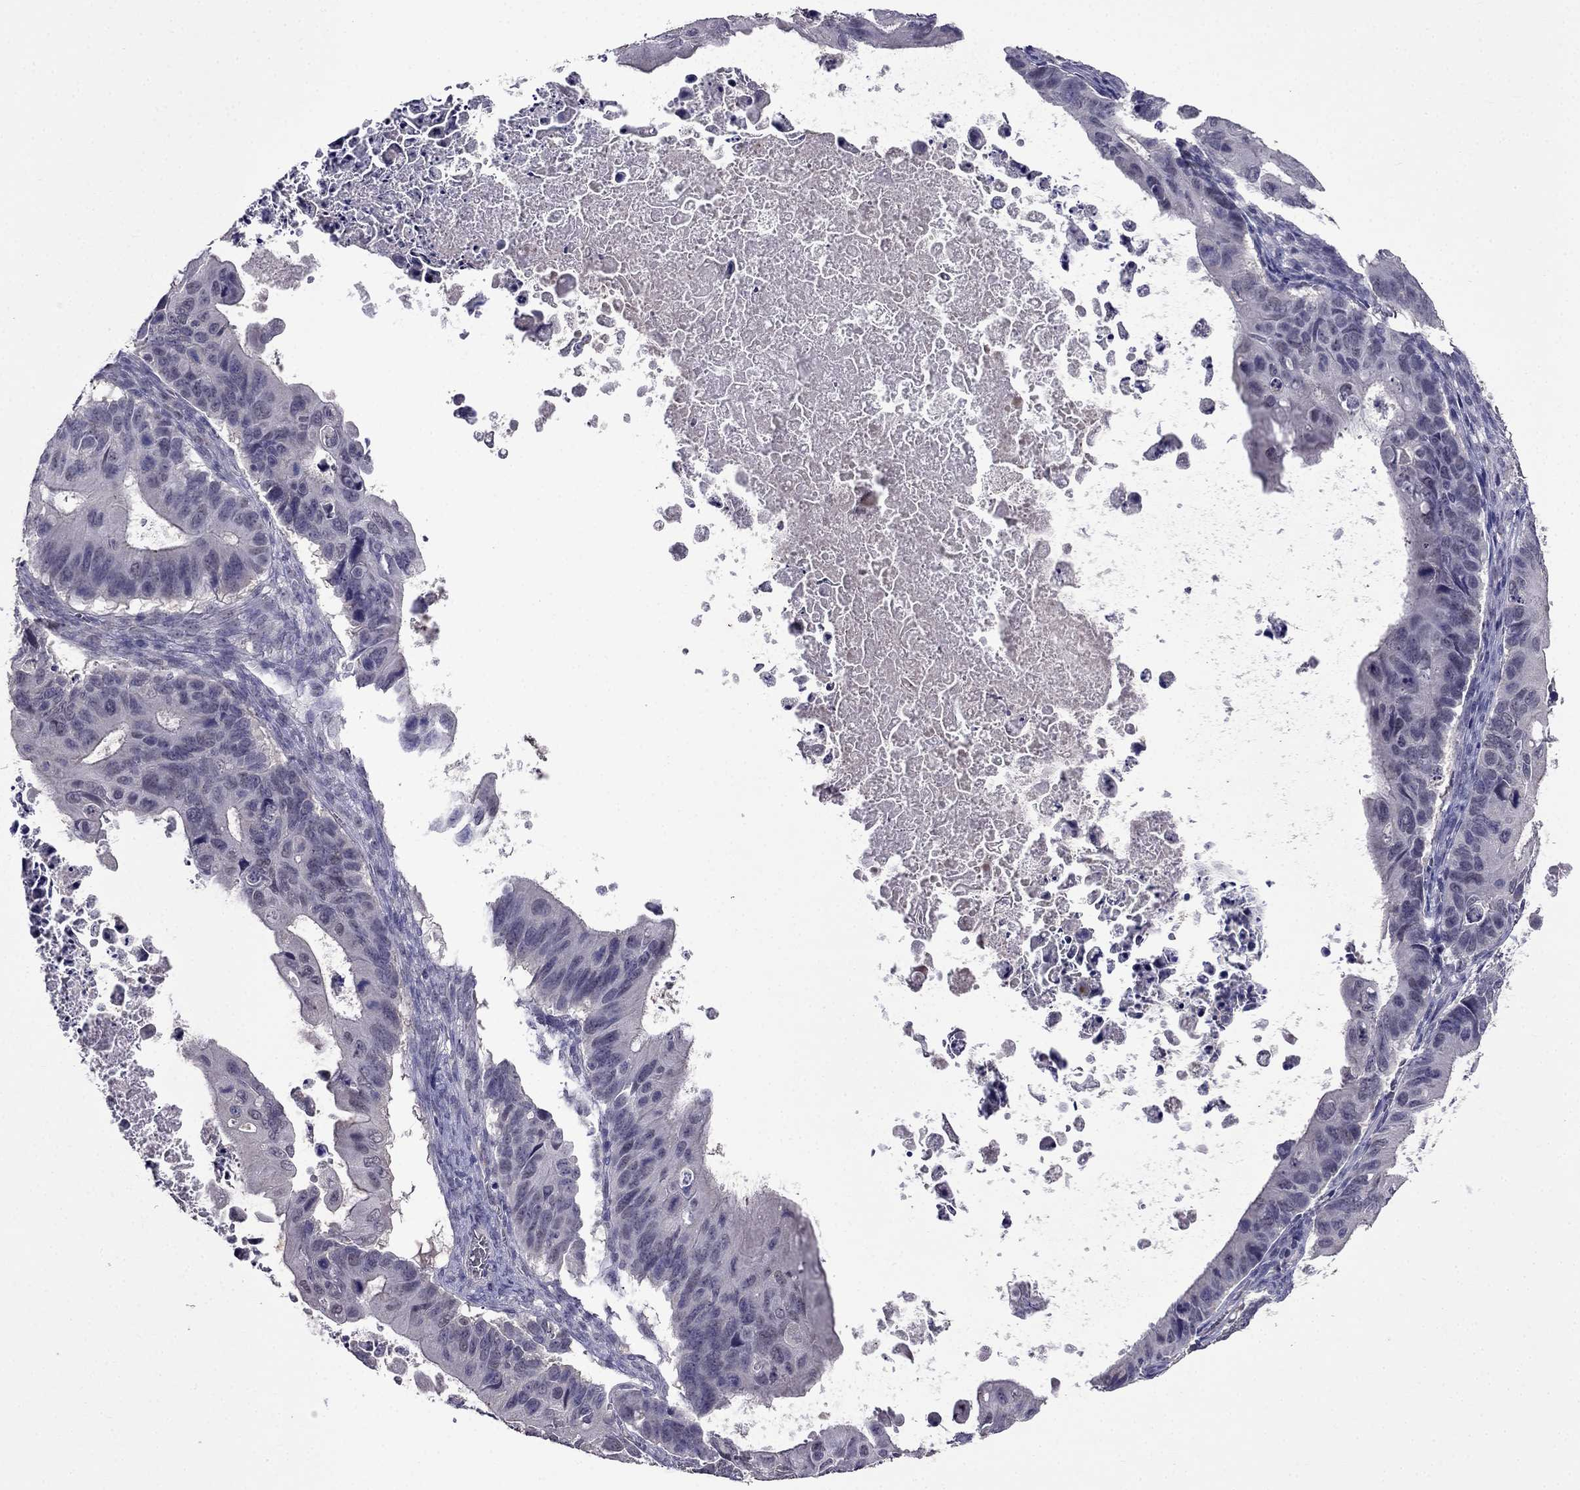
{"staining": {"intensity": "negative", "quantity": "none", "location": "none"}, "tissue": "ovarian cancer", "cell_type": "Tumor cells", "image_type": "cancer", "snomed": [{"axis": "morphology", "description": "Cystadenocarcinoma, mucinous, NOS"}, {"axis": "topography", "description": "Ovary"}], "caption": "IHC histopathology image of ovarian cancer (mucinous cystadenocarcinoma) stained for a protein (brown), which demonstrates no positivity in tumor cells.", "gene": "AQP9", "patient": {"sex": "female", "age": 64}}